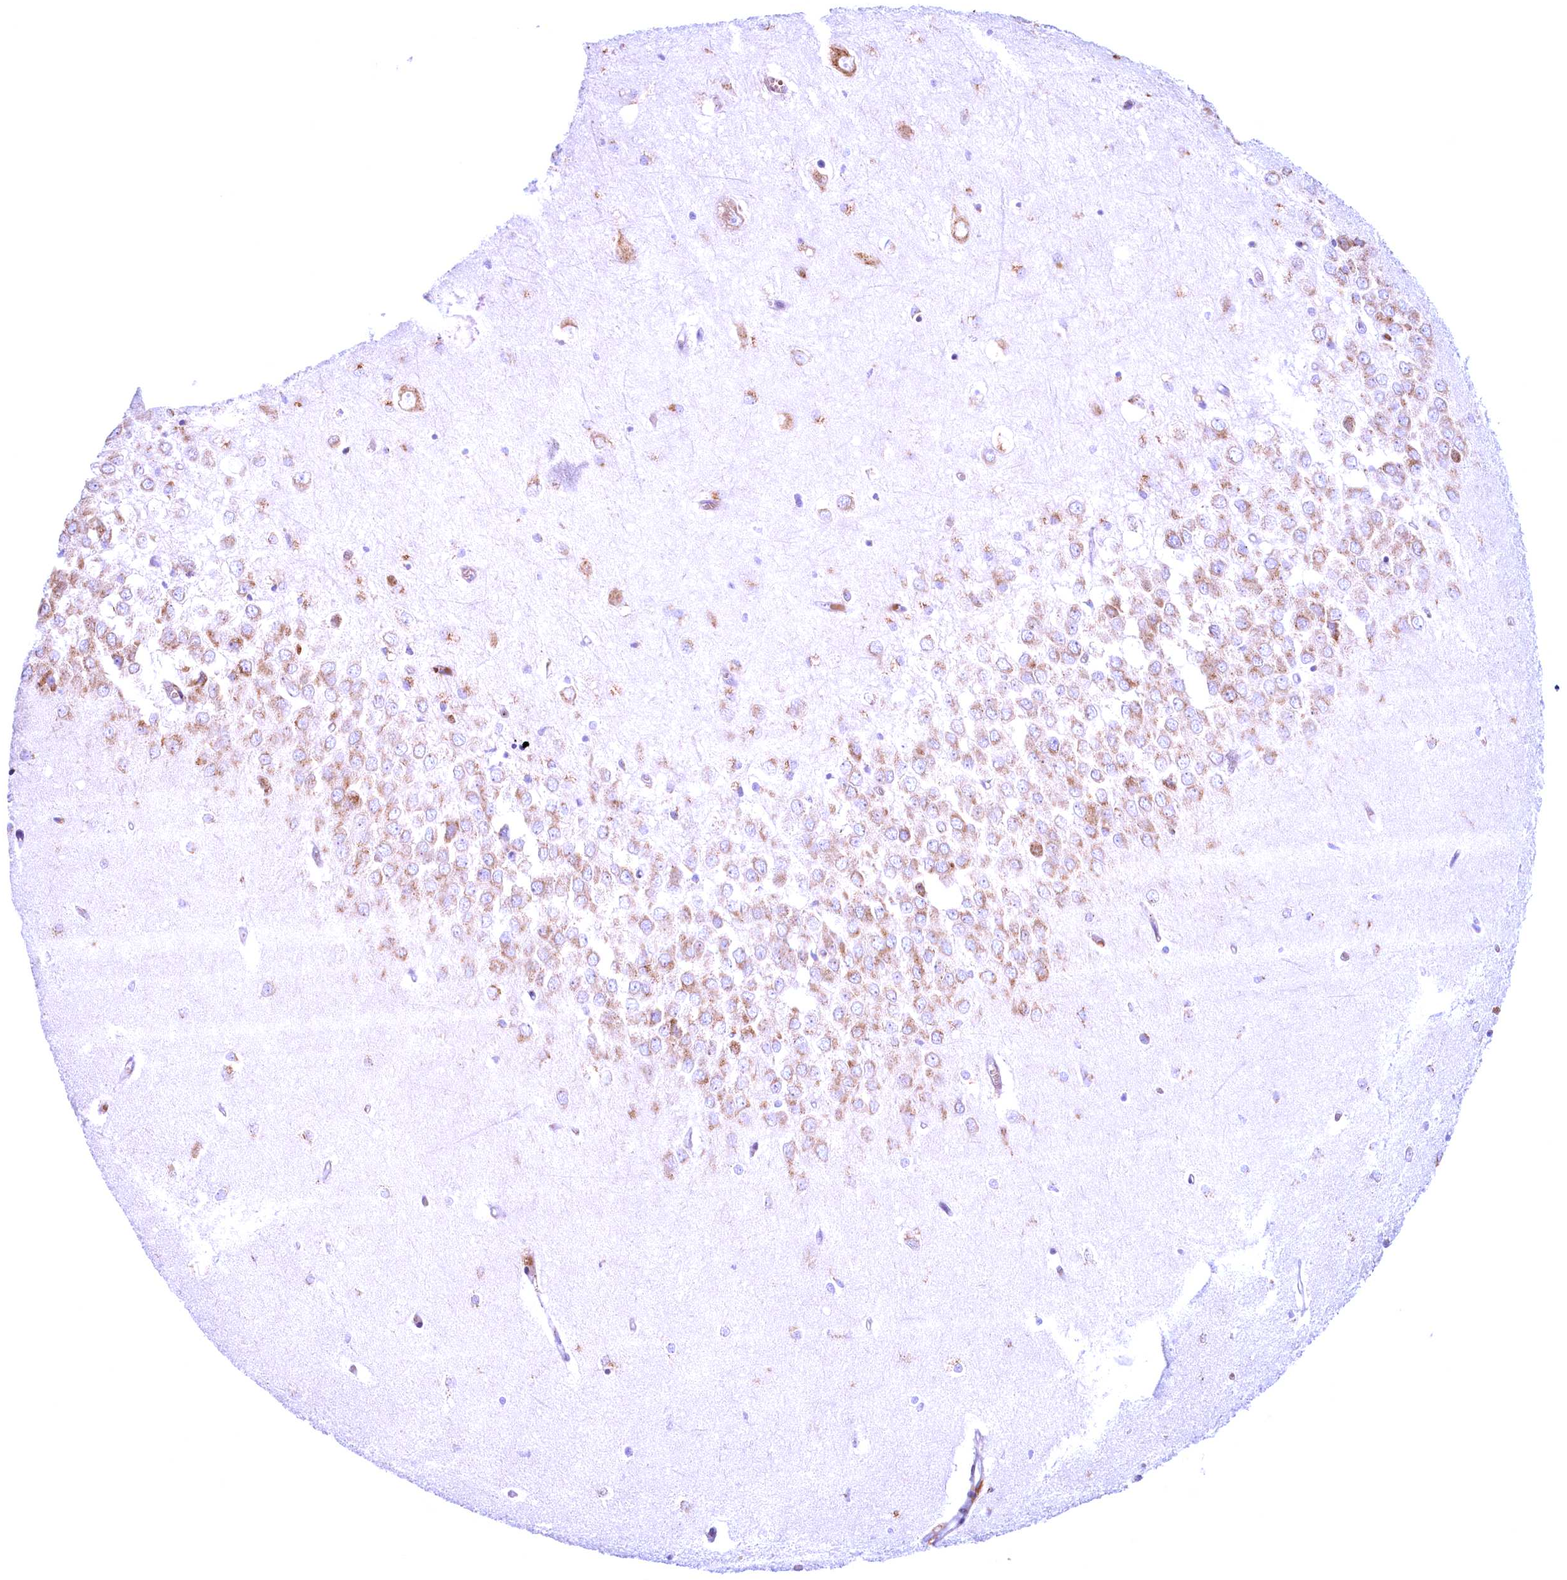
{"staining": {"intensity": "negative", "quantity": "none", "location": "none"}, "tissue": "hippocampus", "cell_type": "Glial cells", "image_type": "normal", "snomed": [{"axis": "morphology", "description": "Normal tissue, NOS"}, {"axis": "topography", "description": "Hippocampus"}], "caption": "Hippocampus stained for a protein using IHC shows no positivity glial cells.", "gene": "BLVRB", "patient": {"sex": "female", "age": 64}}